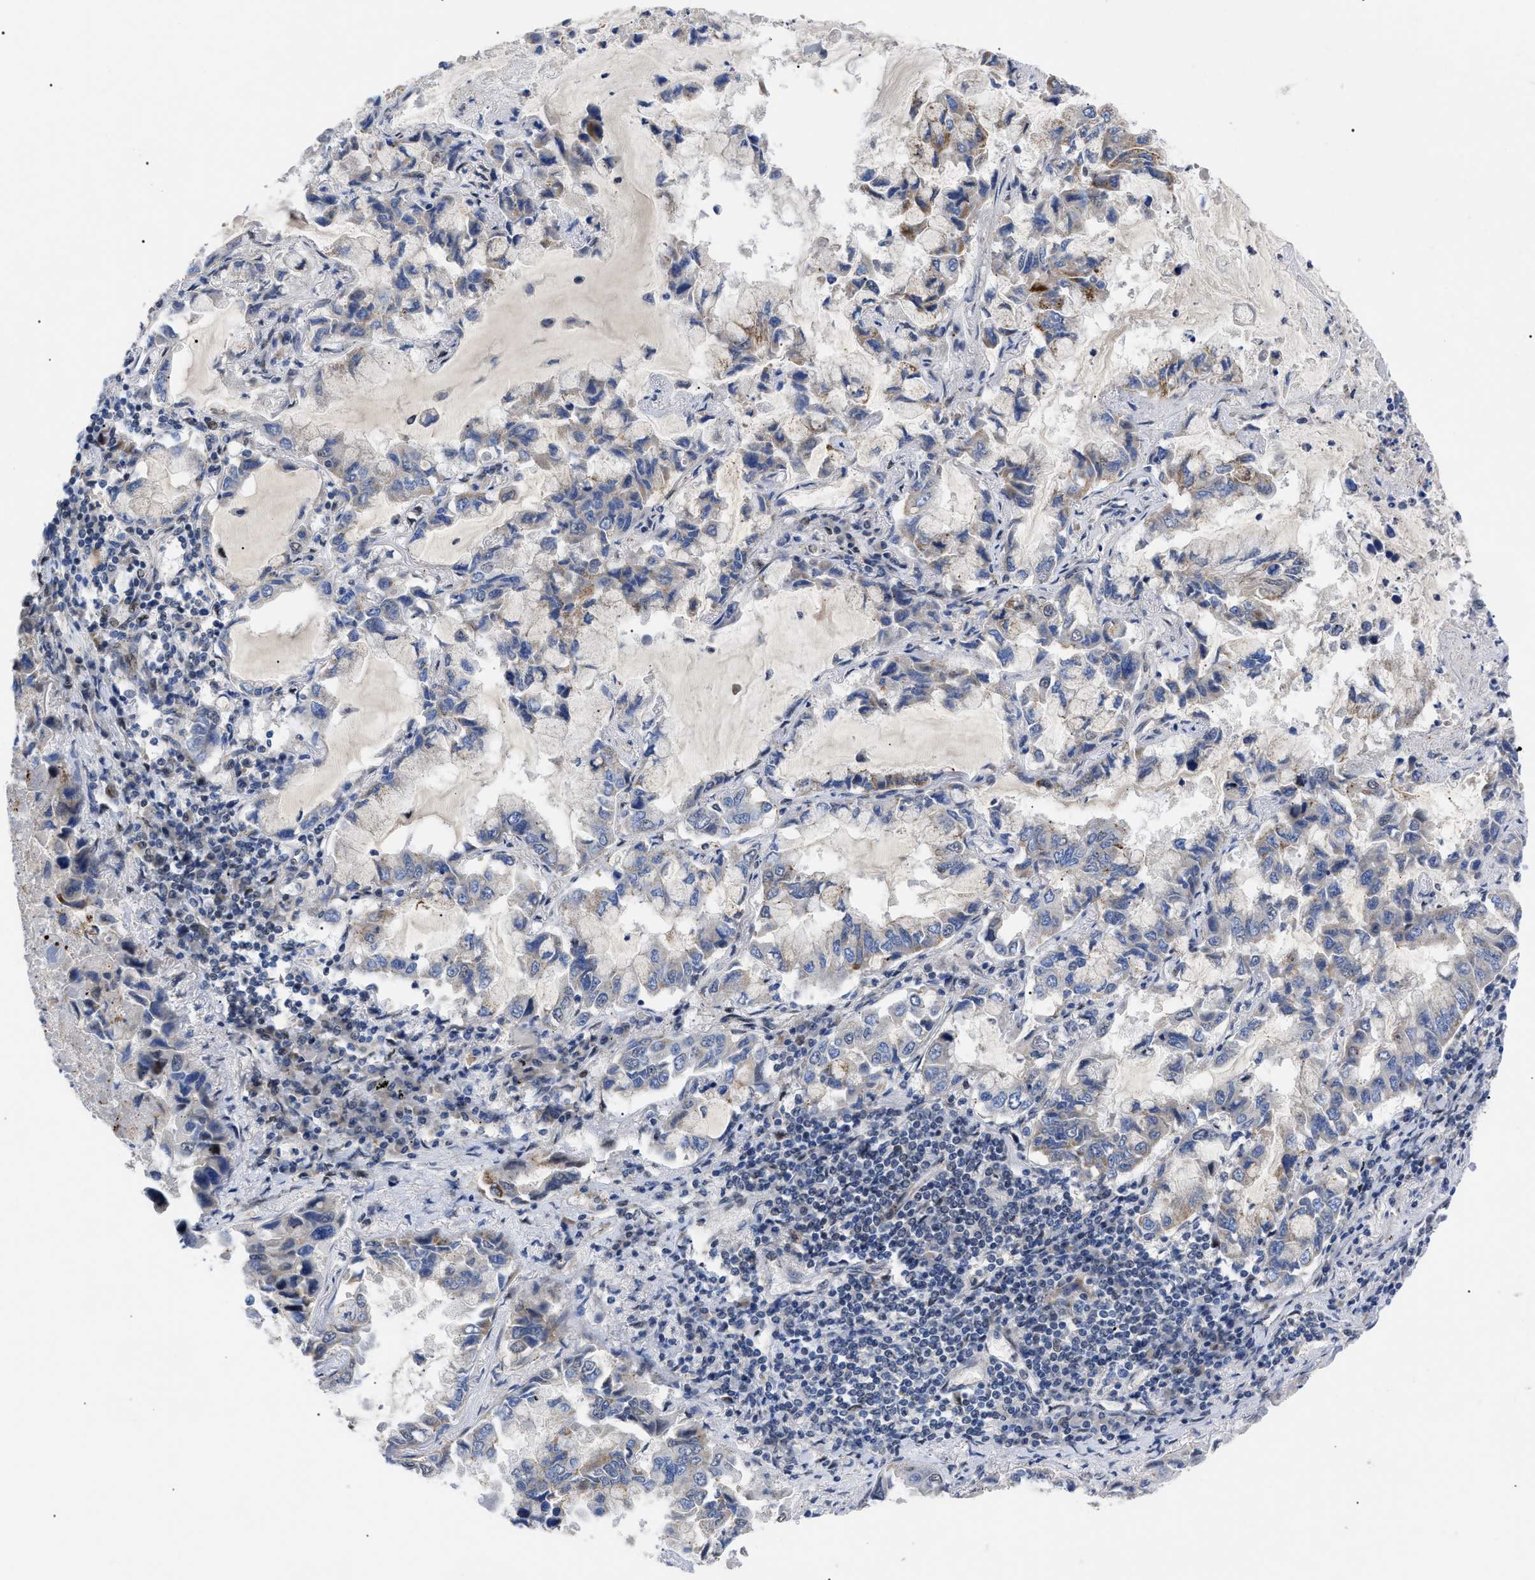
{"staining": {"intensity": "weak", "quantity": "<25%", "location": "cytoplasmic/membranous"}, "tissue": "lung cancer", "cell_type": "Tumor cells", "image_type": "cancer", "snomed": [{"axis": "morphology", "description": "Adenocarcinoma, NOS"}, {"axis": "topography", "description": "Lung"}], "caption": "High power microscopy histopathology image of an immunohistochemistry (IHC) histopathology image of lung cancer, revealing no significant staining in tumor cells.", "gene": "SFXN5", "patient": {"sex": "male", "age": 64}}